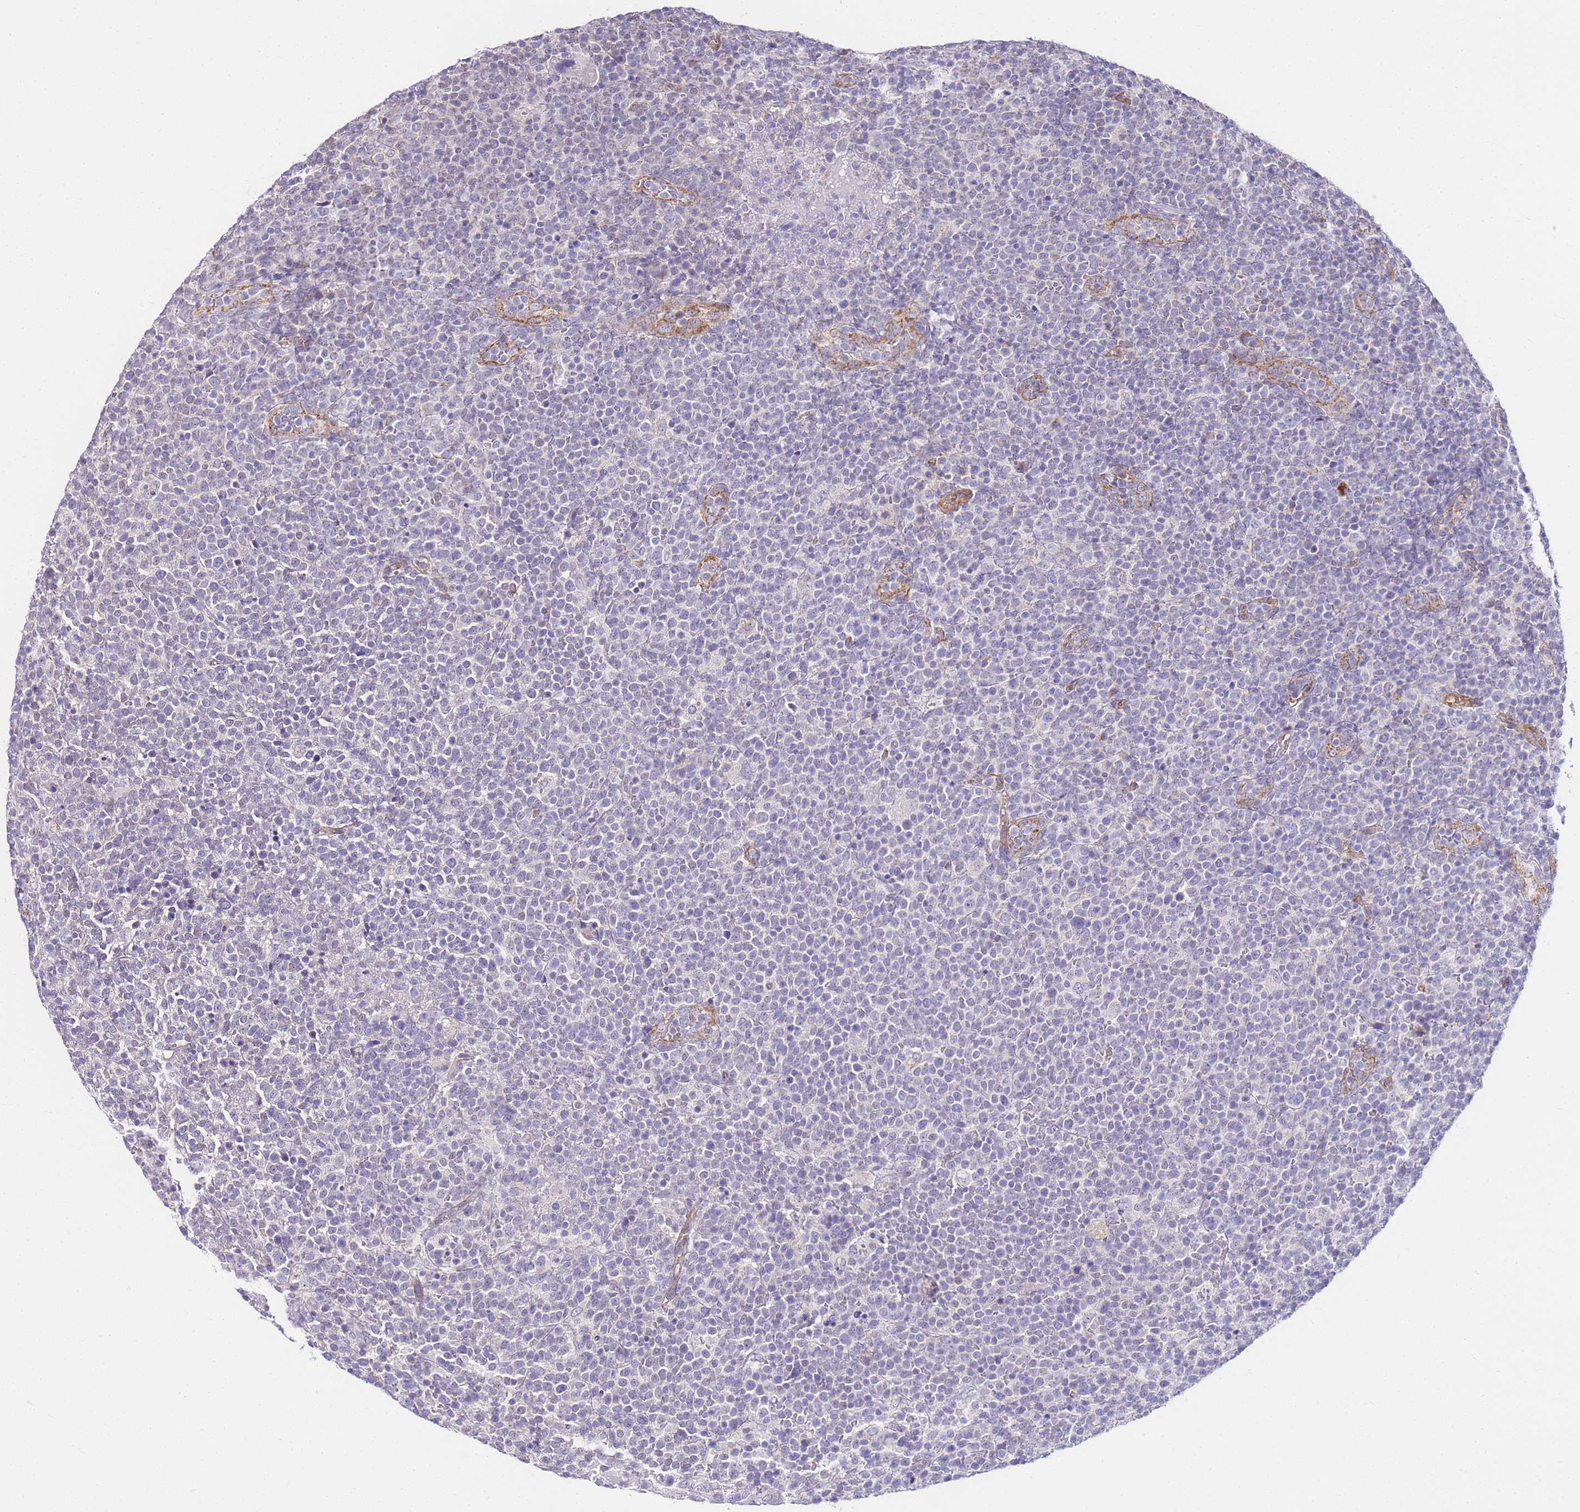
{"staining": {"intensity": "negative", "quantity": "none", "location": "none"}, "tissue": "lymphoma", "cell_type": "Tumor cells", "image_type": "cancer", "snomed": [{"axis": "morphology", "description": "Malignant lymphoma, non-Hodgkin's type, High grade"}, {"axis": "topography", "description": "Lymph node"}], "caption": "An immunohistochemistry (IHC) photomicrograph of malignant lymphoma, non-Hodgkin's type (high-grade) is shown. There is no staining in tumor cells of malignant lymphoma, non-Hodgkin's type (high-grade).", "gene": "PDCD7", "patient": {"sex": "male", "age": 61}}